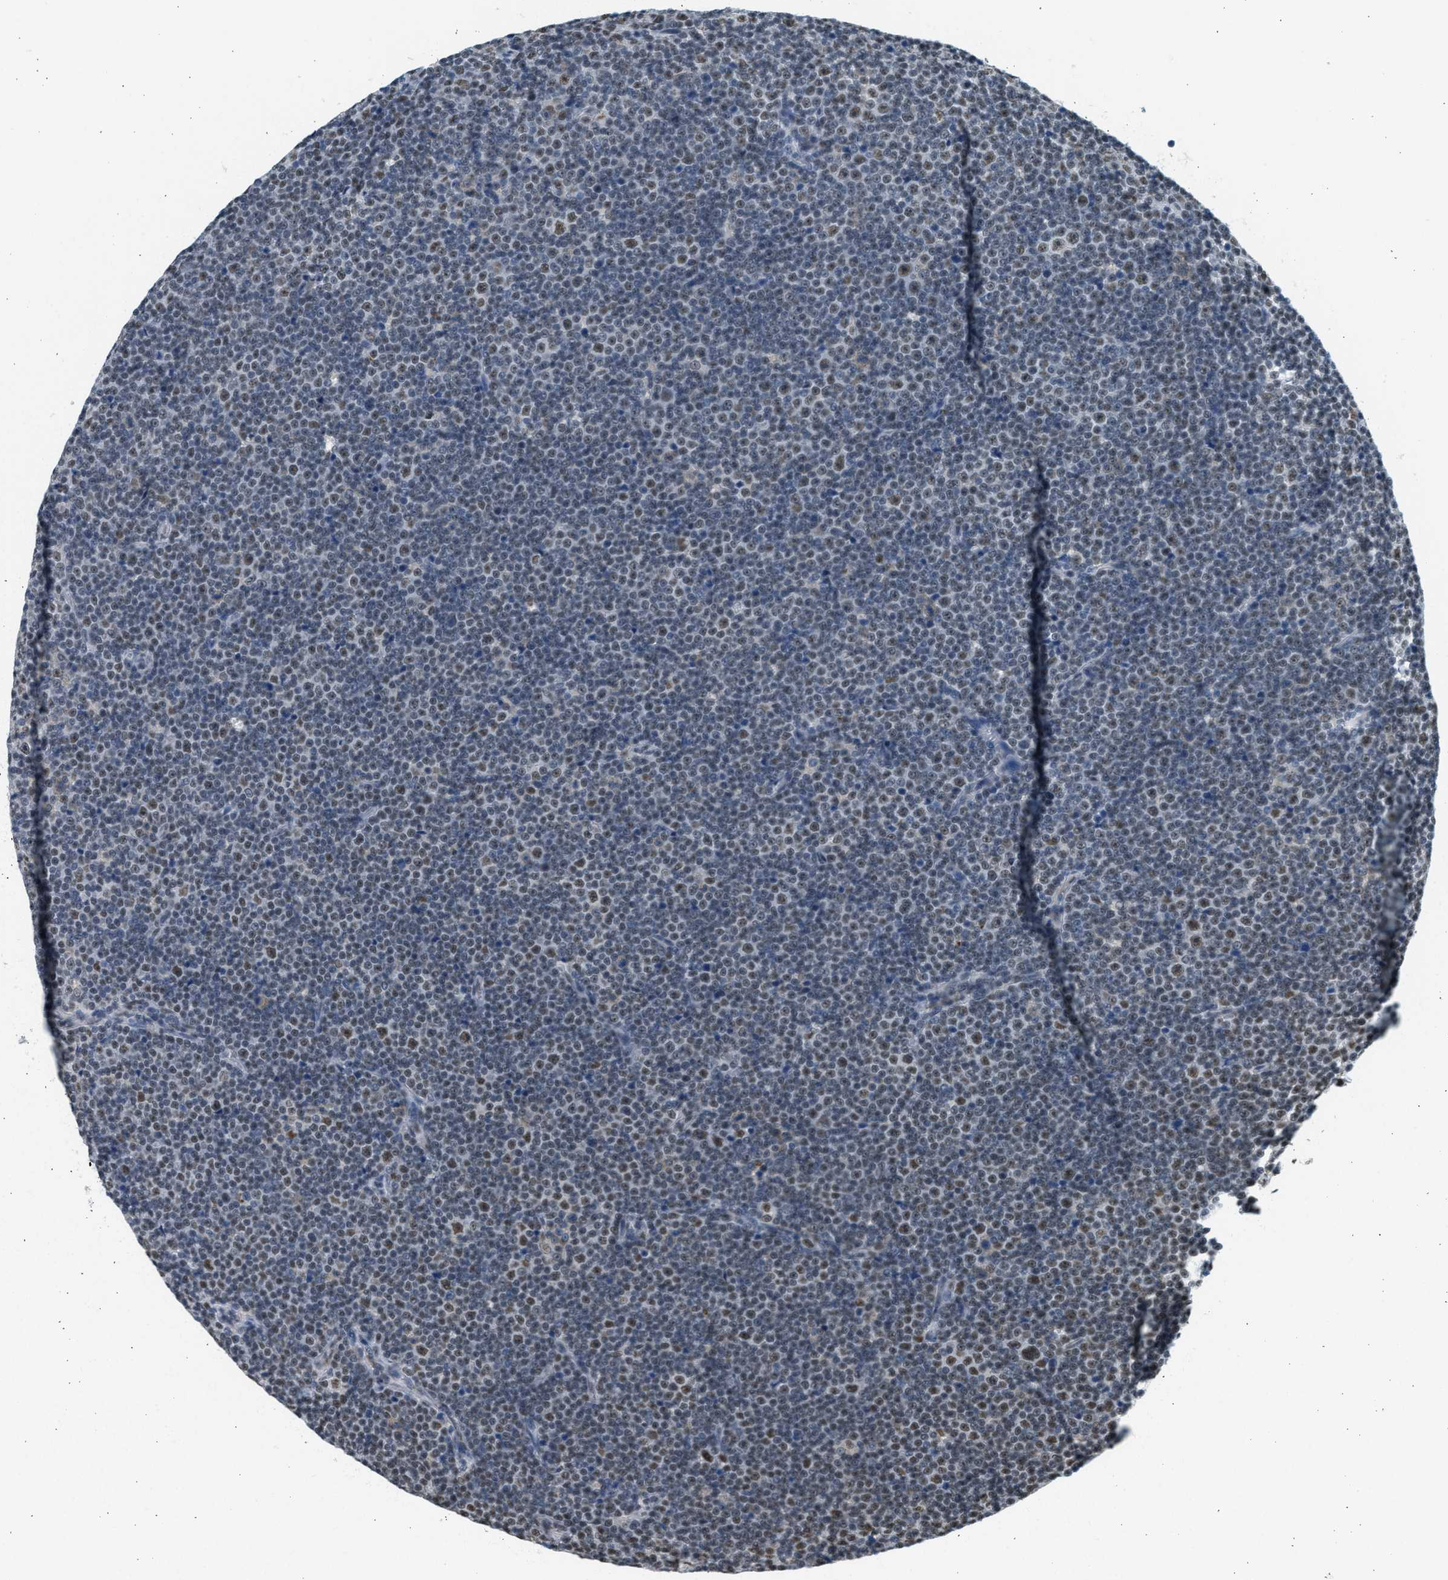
{"staining": {"intensity": "weak", "quantity": "25%-75%", "location": "nuclear"}, "tissue": "lymphoma", "cell_type": "Tumor cells", "image_type": "cancer", "snomed": [{"axis": "morphology", "description": "Malignant lymphoma, non-Hodgkin's type, Low grade"}, {"axis": "topography", "description": "Lymph node"}], "caption": "This histopathology image demonstrates immunohistochemistry staining of human lymphoma, with low weak nuclear staining in about 25%-75% of tumor cells.", "gene": "HIPK1", "patient": {"sex": "female", "age": 67}}